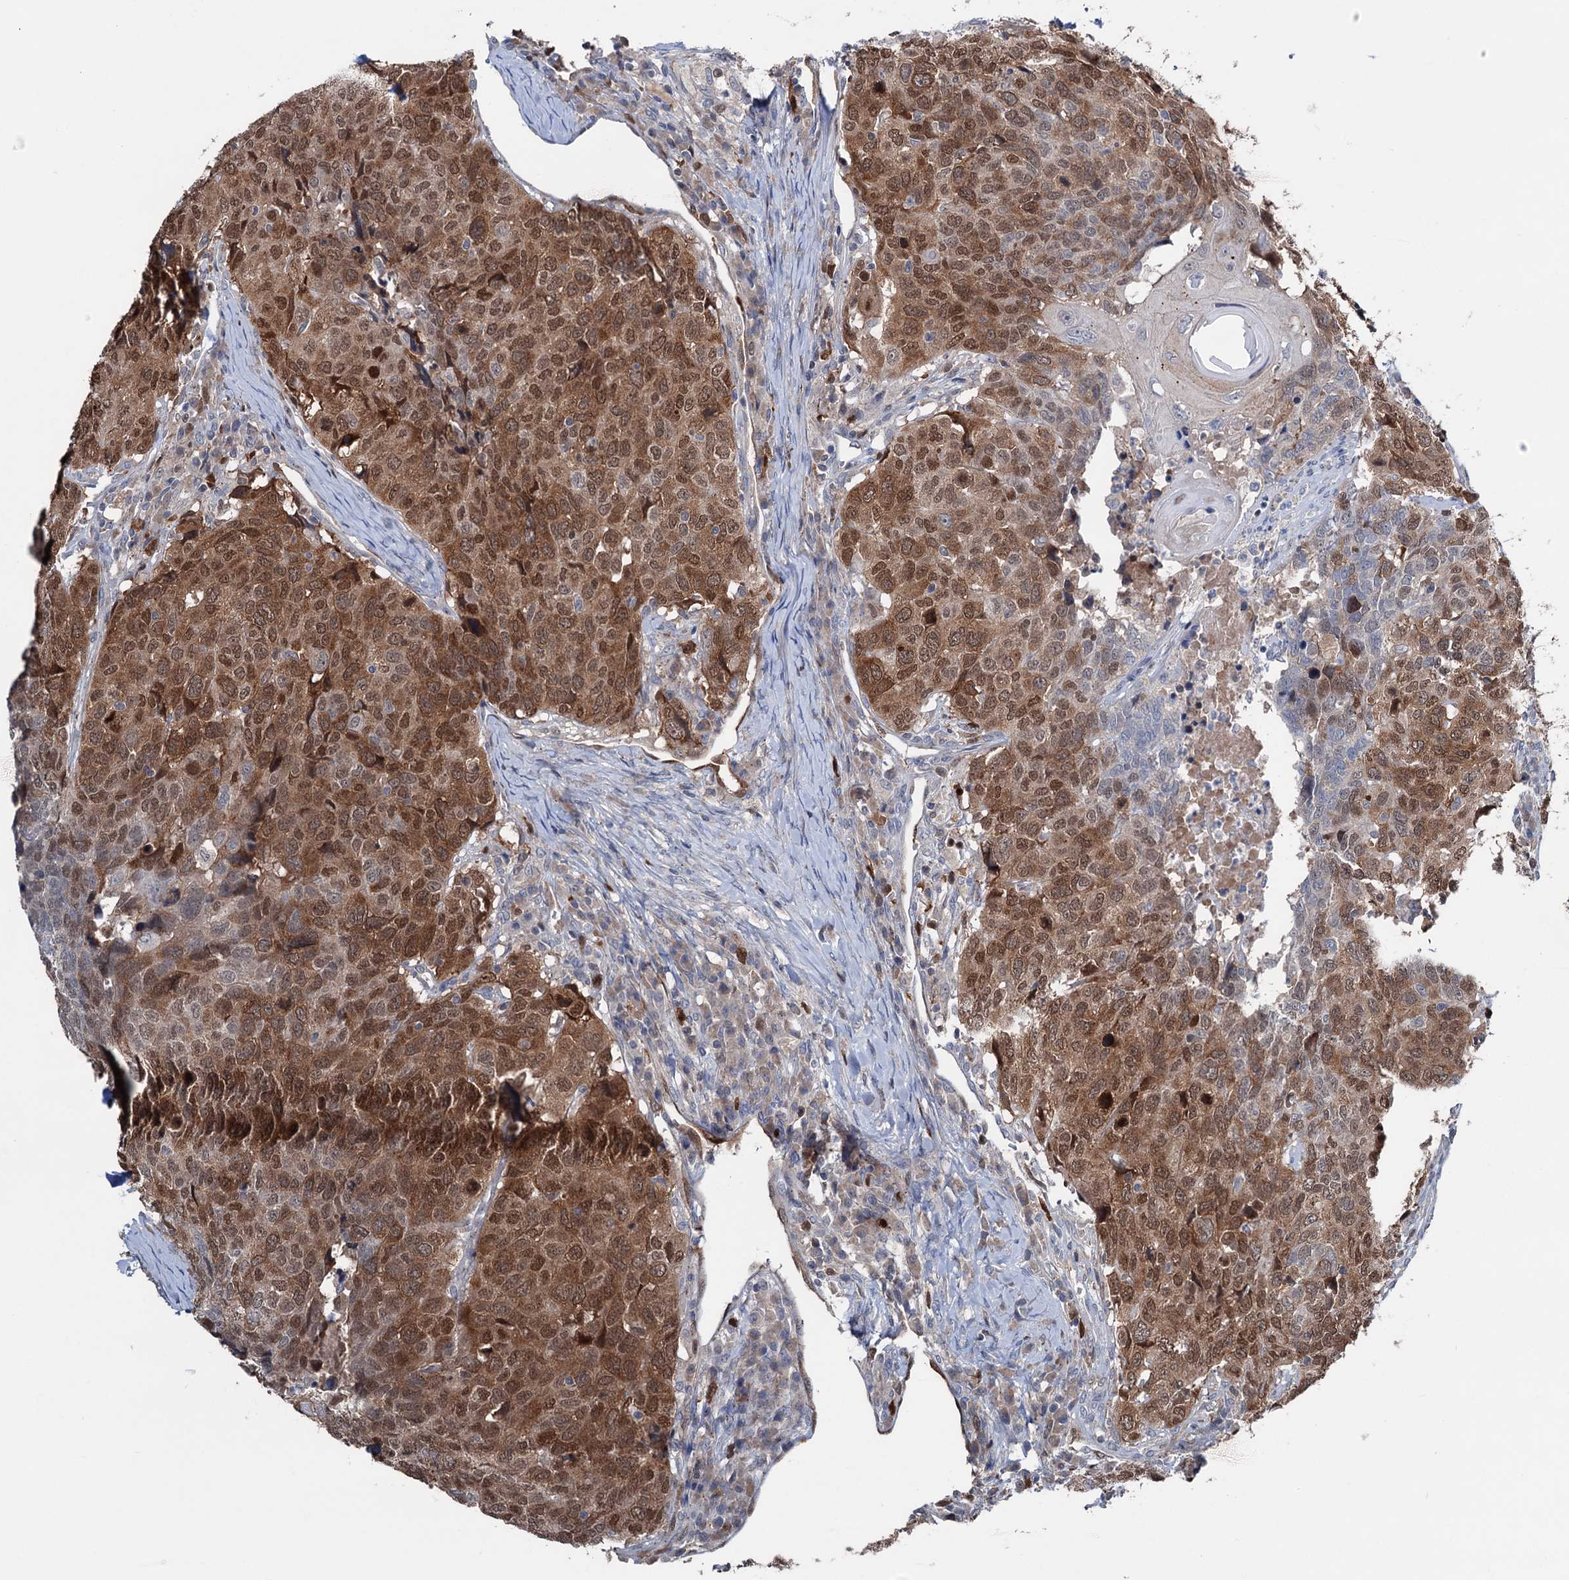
{"staining": {"intensity": "moderate", "quantity": ">75%", "location": "cytoplasmic/membranous,nuclear"}, "tissue": "head and neck cancer", "cell_type": "Tumor cells", "image_type": "cancer", "snomed": [{"axis": "morphology", "description": "Squamous cell carcinoma, NOS"}, {"axis": "topography", "description": "Head-Neck"}], "caption": "The immunohistochemical stain shows moderate cytoplasmic/membranous and nuclear staining in tumor cells of head and neck cancer (squamous cell carcinoma) tissue. (IHC, brightfield microscopy, high magnification).", "gene": "NCAPD2", "patient": {"sex": "male", "age": 66}}